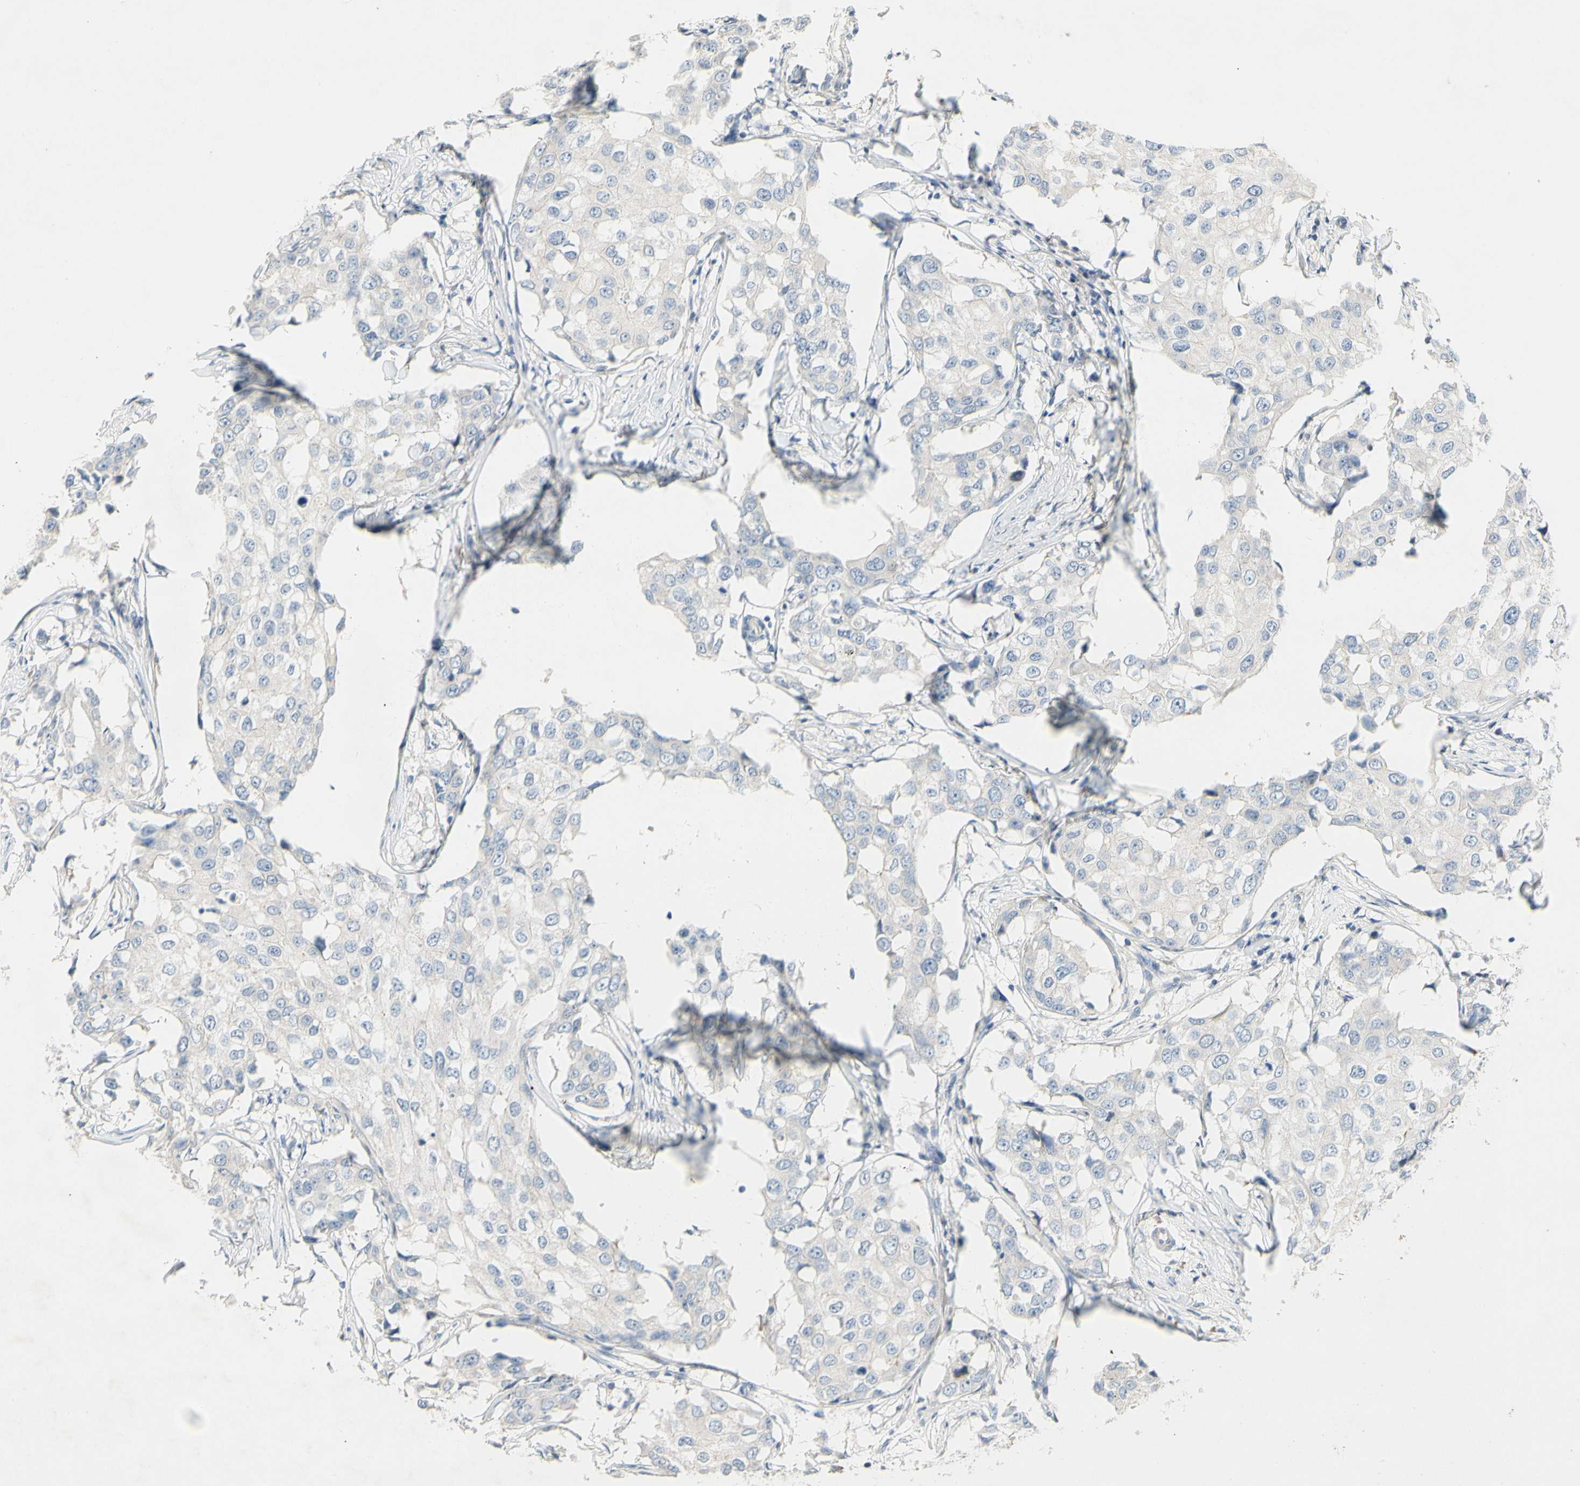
{"staining": {"intensity": "negative", "quantity": "none", "location": "none"}, "tissue": "breast cancer", "cell_type": "Tumor cells", "image_type": "cancer", "snomed": [{"axis": "morphology", "description": "Duct carcinoma"}, {"axis": "topography", "description": "Breast"}], "caption": "This histopathology image is of breast infiltrating ductal carcinoma stained with immunohistochemistry (IHC) to label a protein in brown with the nuclei are counter-stained blue. There is no positivity in tumor cells. (Stains: DAB immunohistochemistry (IHC) with hematoxylin counter stain, Microscopy: brightfield microscopy at high magnification).", "gene": "CCM2L", "patient": {"sex": "female", "age": 27}}